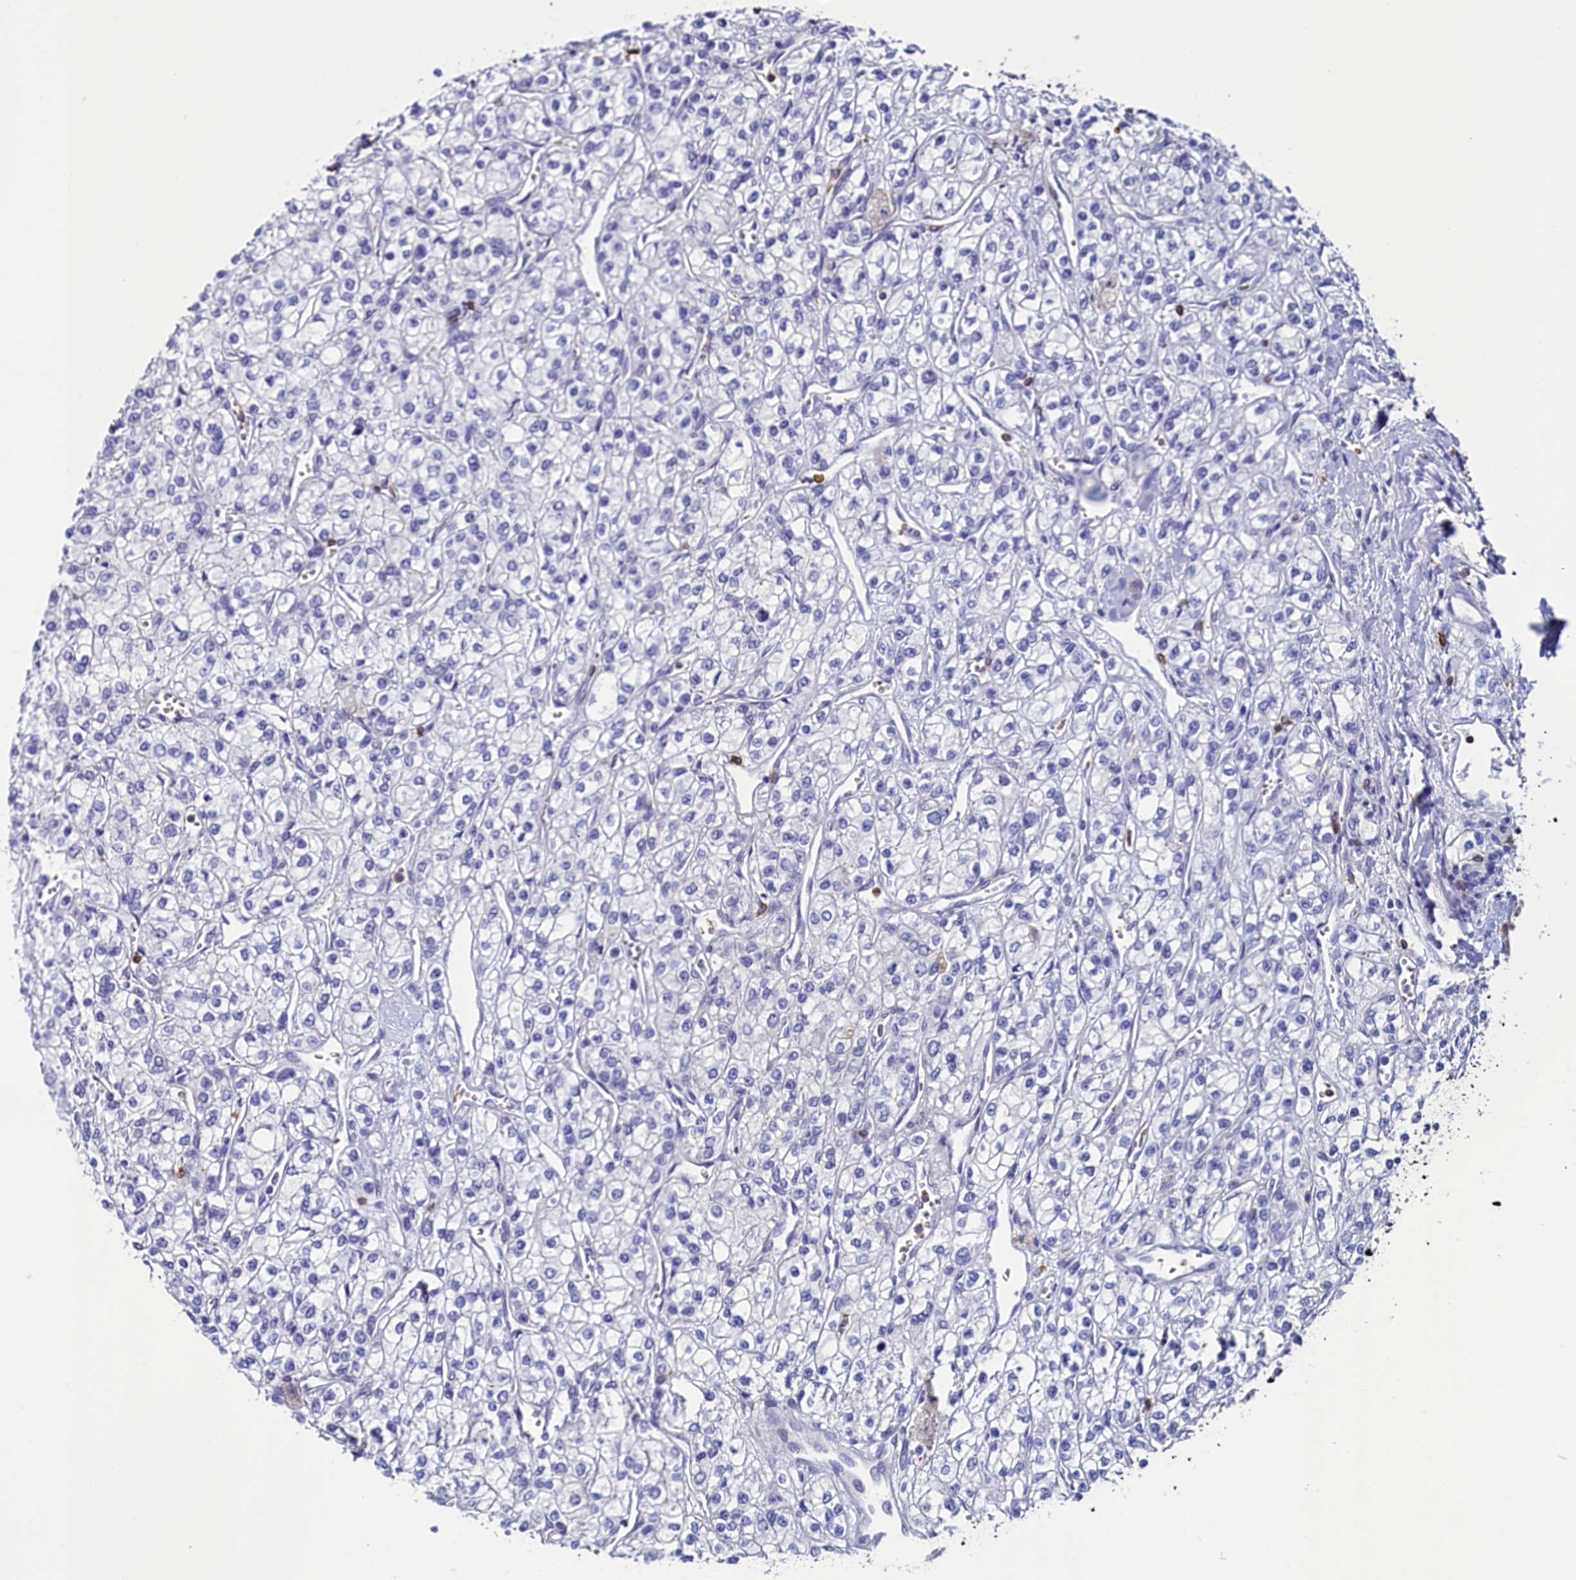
{"staining": {"intensity": "negative", "quantity": "none", "location": "none"}, "tissue": "renal cancer", "cell_type": "Tumor cells", "image_type": "cancer", "snomed": [{"axis": "morphology", "description": "Adenocarcinoma, NOS"}, {"axis": "topography", "description": "Kidney"}], "caption": "The immunohistochemistry (IHC) micrograph has no significant staining in tumor cells of renal adenocarcinoma tissue.", "gene": "CIAPIN1", "patient": {"sex": "male", "age": 80}}